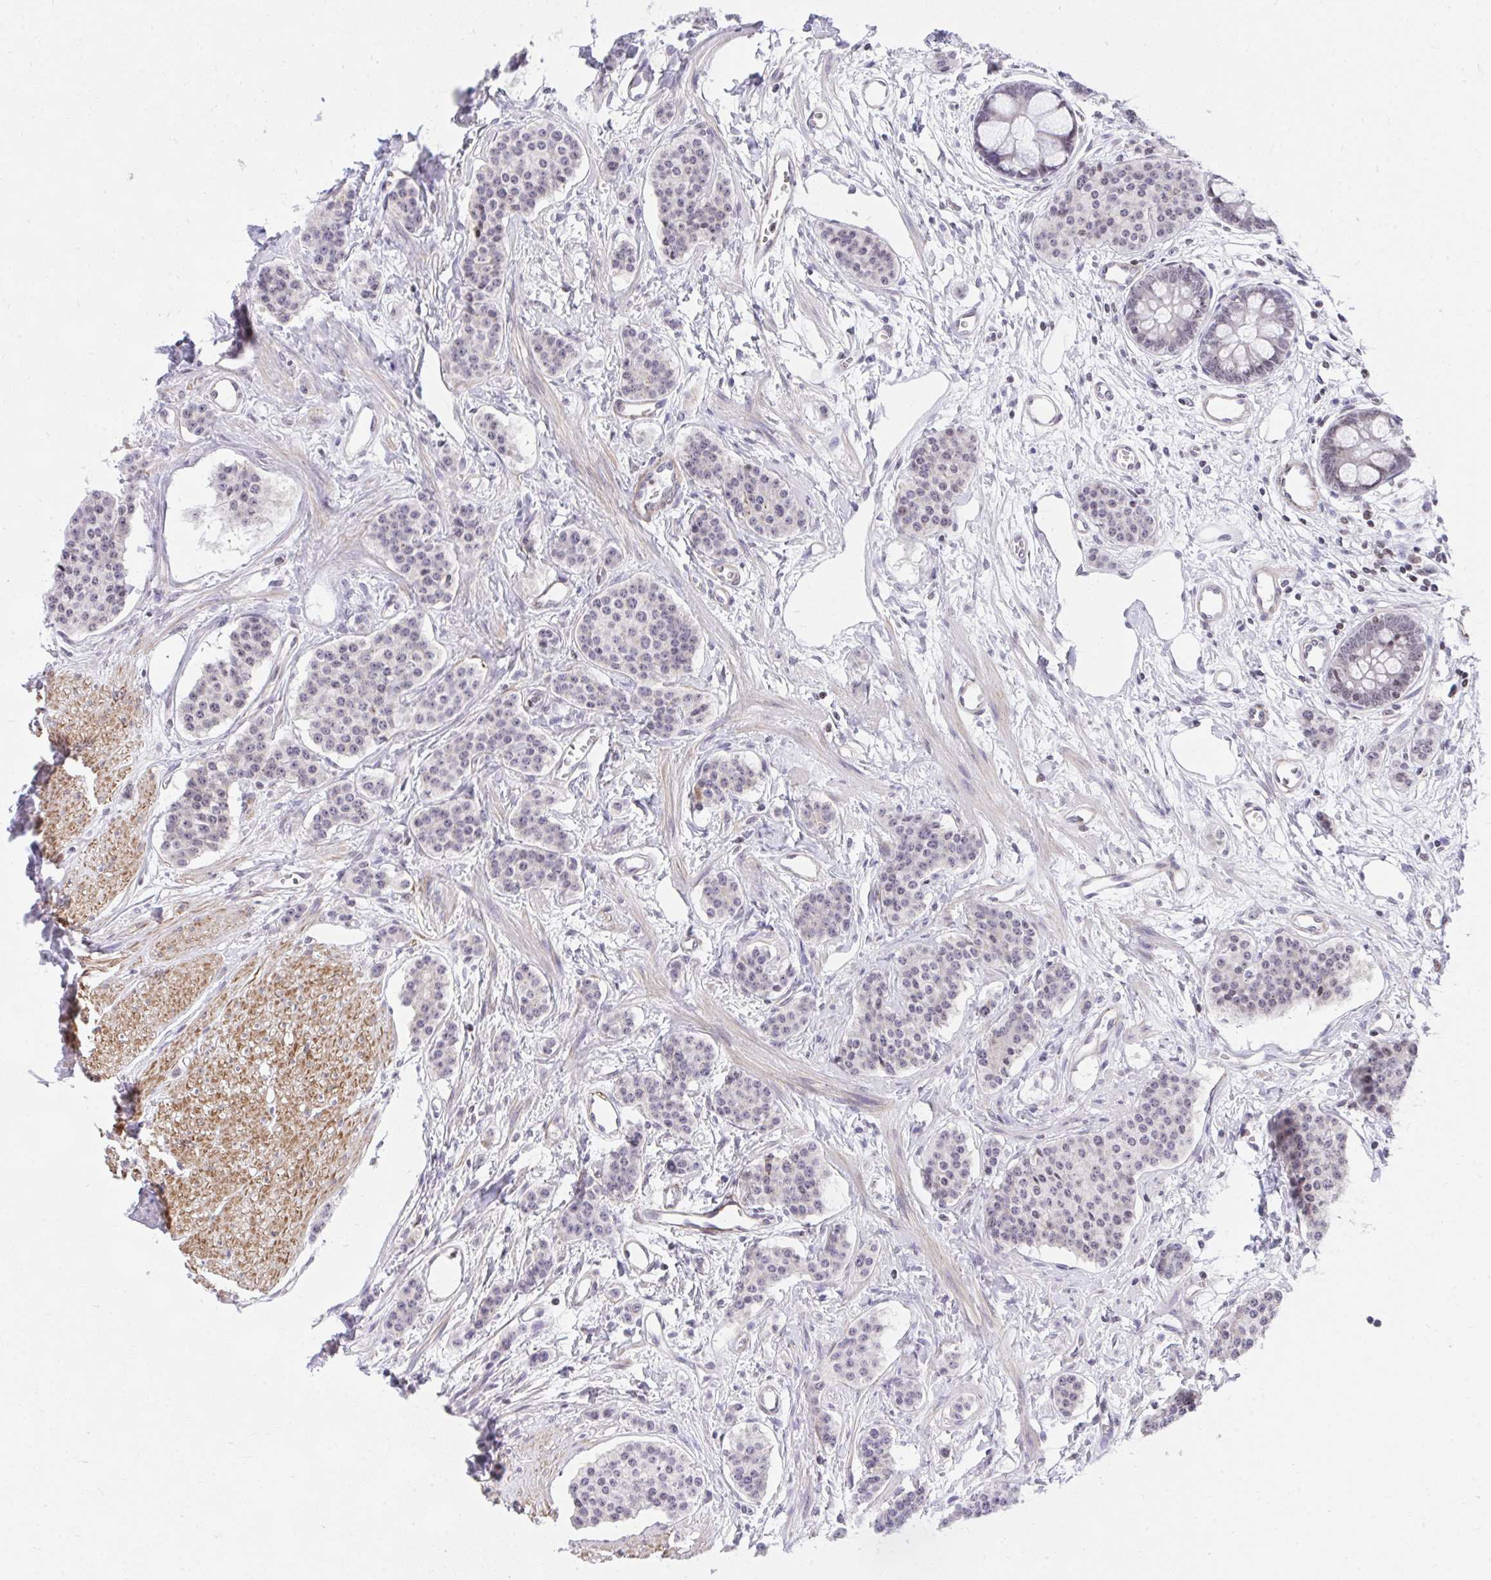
{"staining": {"intensity": "negative", "quantity": "none", "location": "none"}, "tissue": "carcinoid", "cell_type": "Tumor cells", "image_type": "cancer", "snomed": [{"axis": "morphology", "description": "Carcinoid, malignant, NOS"}, {"axis": "topography", "description": "Small intestine"}], "caption": "High magnification brightfield microscopy of carcinoid stained with DAB (3,3'-diaminobenzidine) (brown) and counterstained with hematoxylin (blue): tumor cells show no significant expression.", "gene": "KCNN4", "patient": {"sex": "female", "age": 64}}